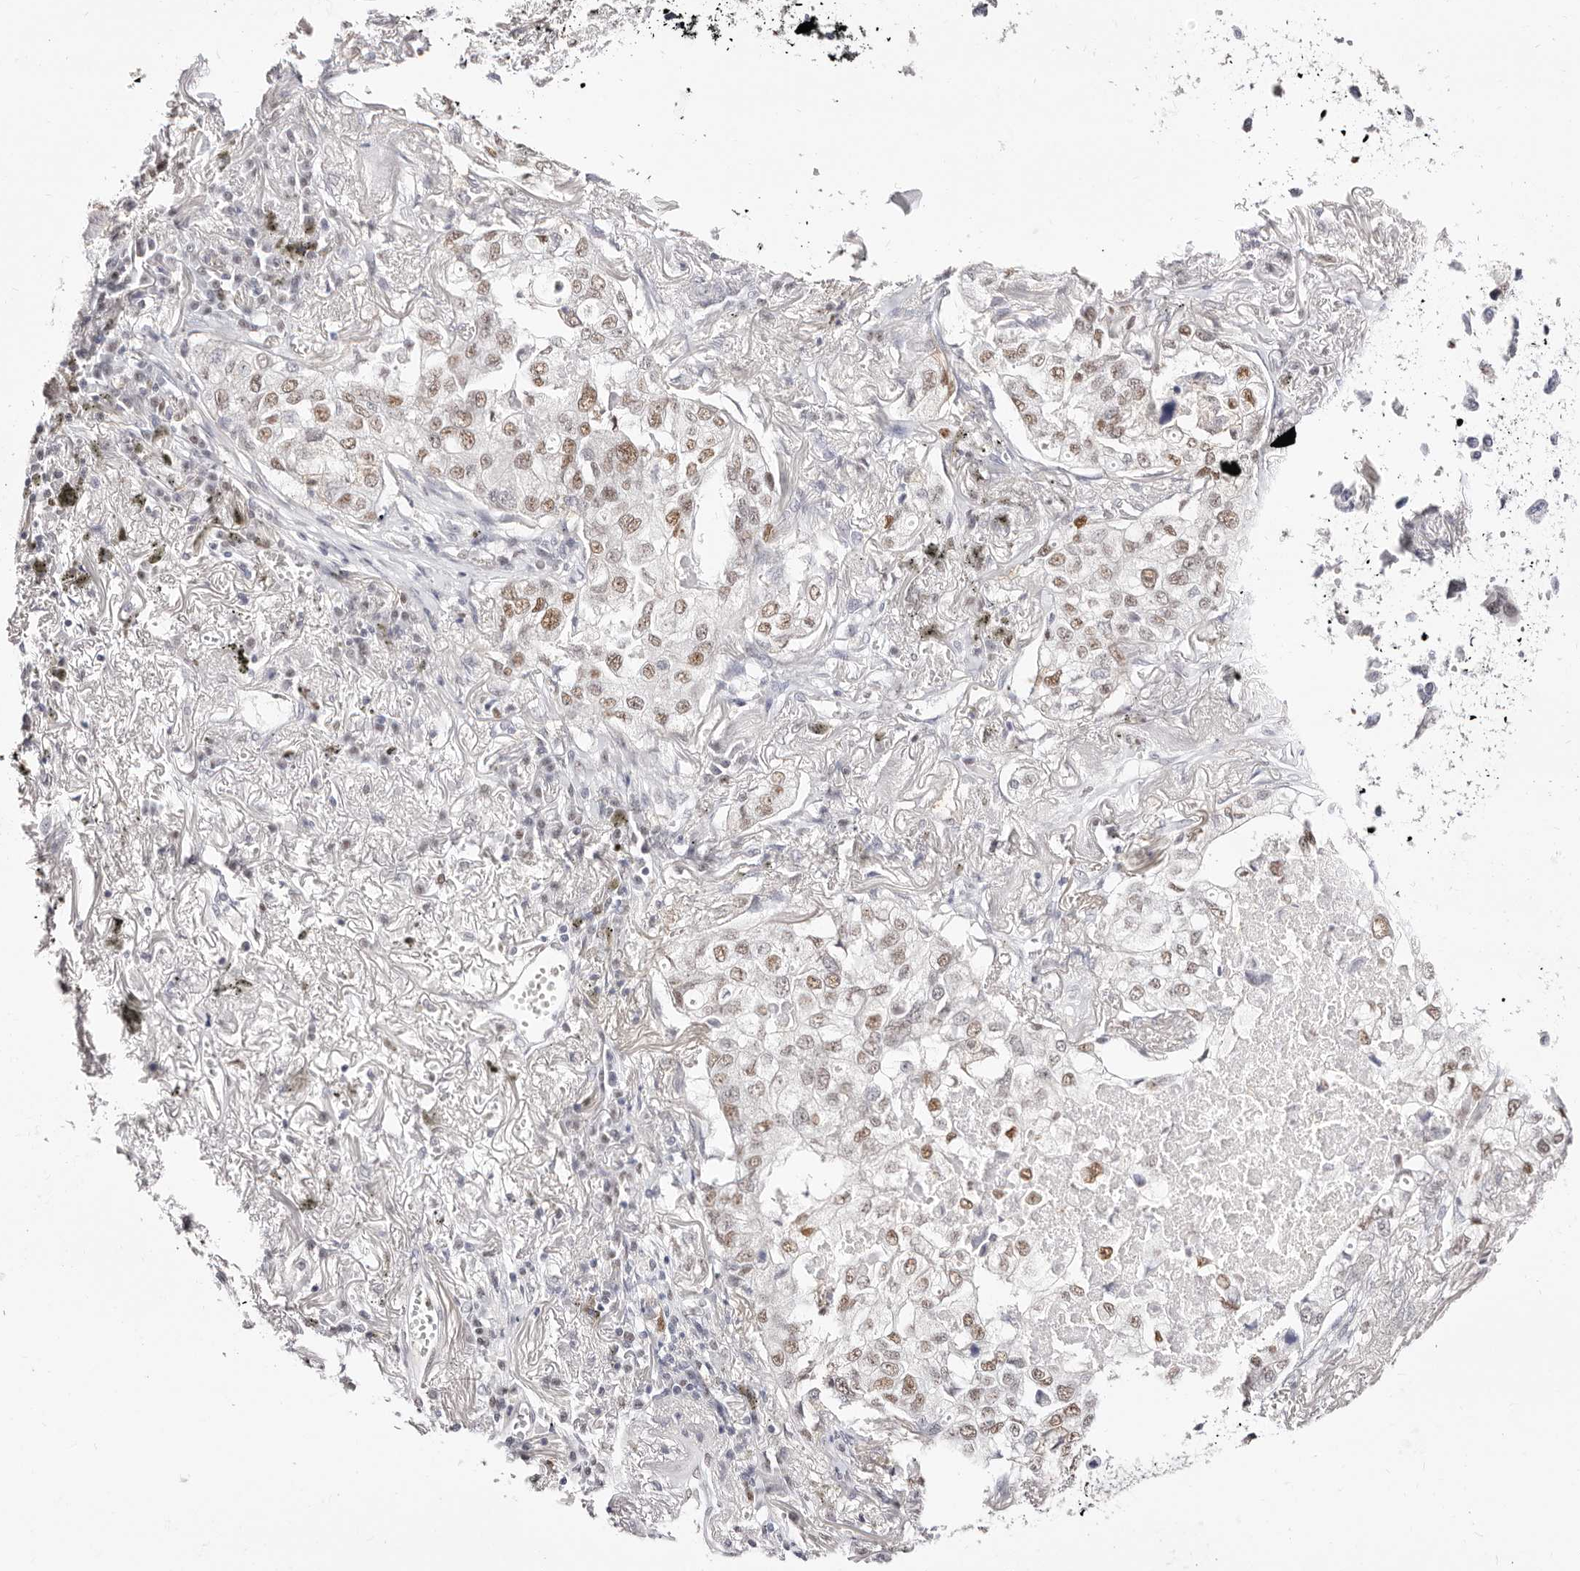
{"staining": {"intensity": "moderate", "quantity": "25%-75%", "location": "nuclear"}, "tissue": "lung cancer", "cell_type": "Tumor cells", "image_type": "cancer", "snomed": [{"axis": "morphology", "description": "Adenocarcinoma, NOS"}, {"axis": "topography", "description": "Lung"}], "caption": "An immunohistochemistry (IHC) micrograph of neoplastic tissue is shown. Protein staining in brown shows moderate nuclear positivity in lung cancer (adenocarcinoma) within tumor cells. (Stains: DAB (3,3'-diaminobenzidine) in brown, nuclei in blue, Microscopy: brightfield microscopy at high magnification).", "gene": "TKT", "patient": {"sex": "male", "age": 65}}